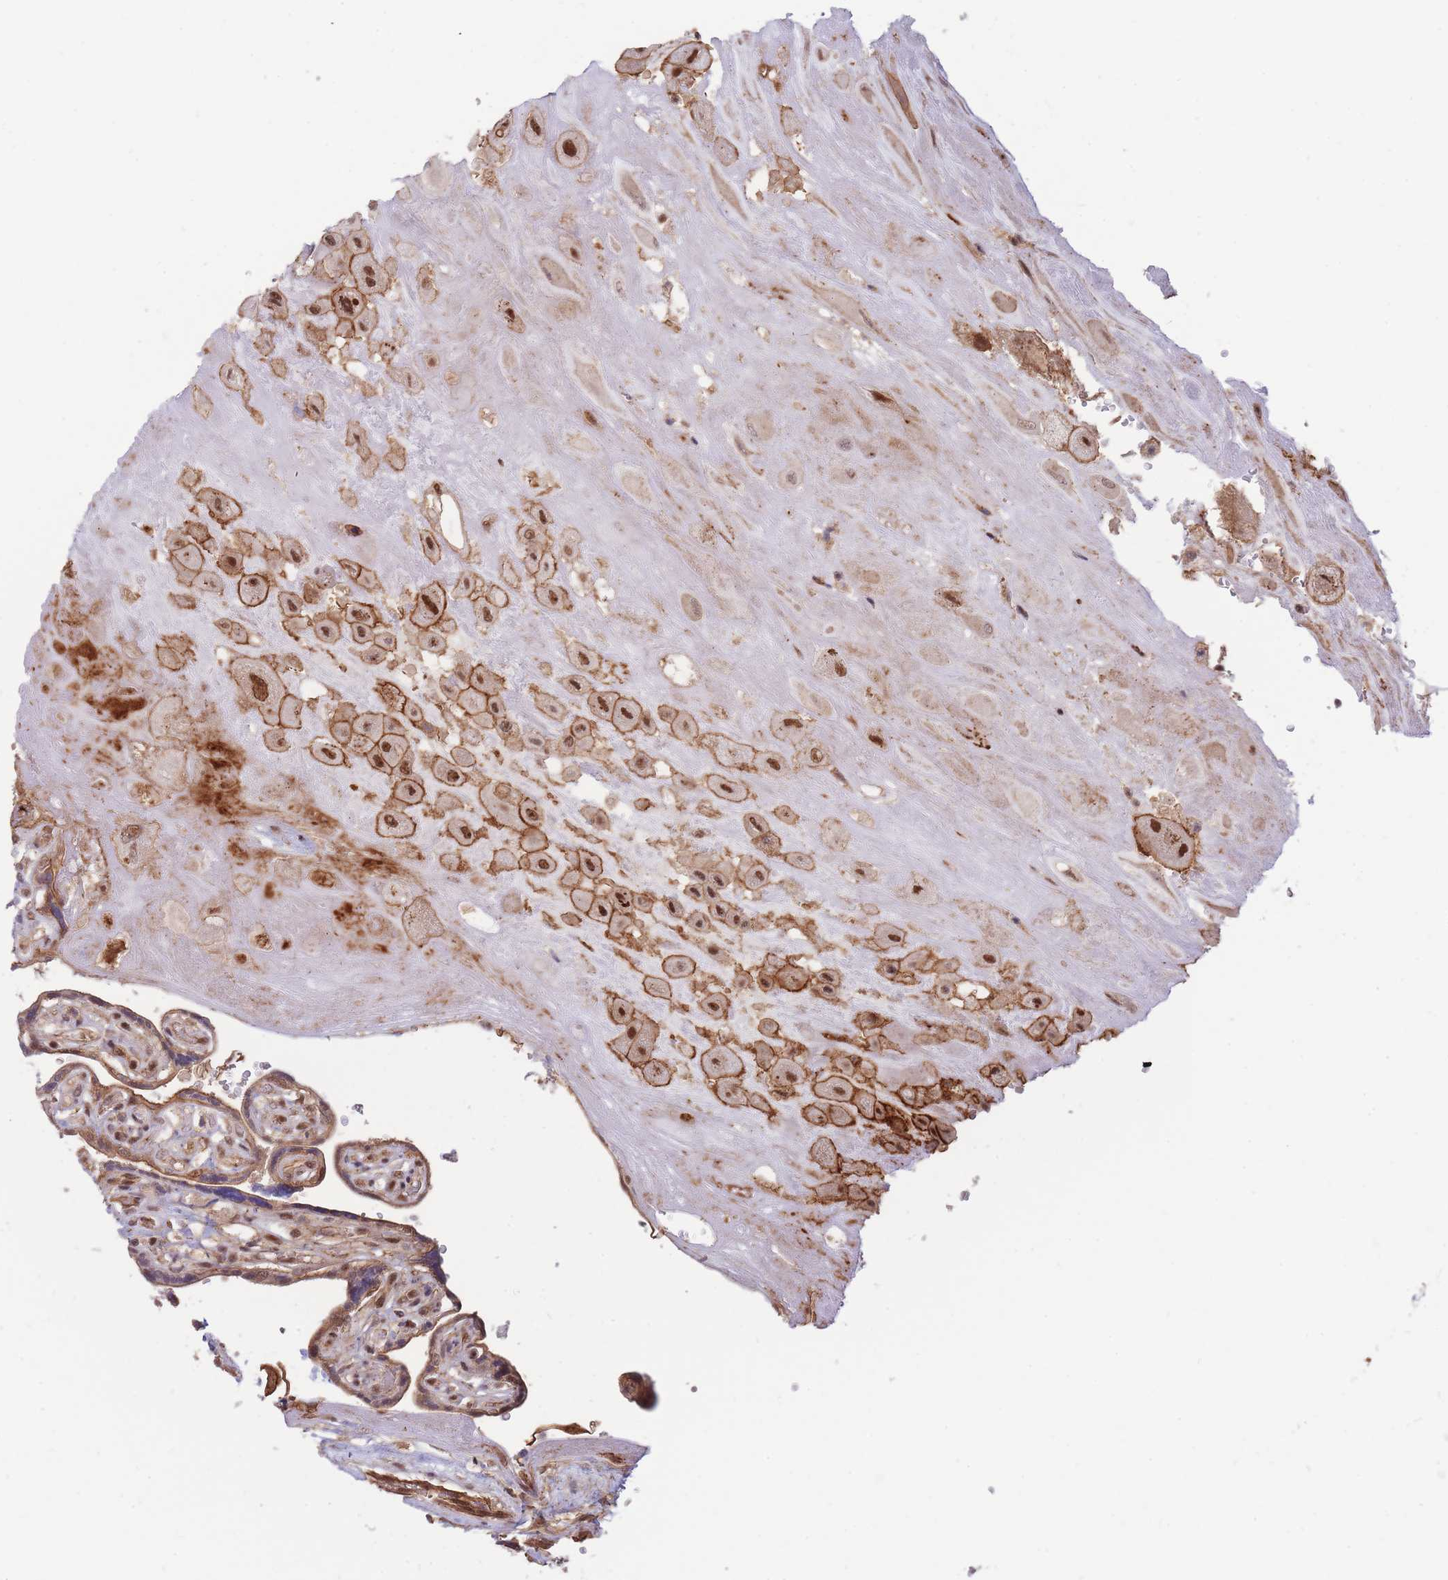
{"staining": {"intensity": "strong", "quantity": ">75%", "location": "cytoplasmic/membranous,nuclear"}, "tissue": "placenta", "cell_type": "Decidual cells", "image_type": "normal", "snomed": [{"axis": "morphology", "description": "Normal tissue, NOS"}, {"axis": "topography", "description": "Placenta"}], "caption": "Strong cytoplasmic/membranous,nuclear expression for a protein is present in approximately >75% of decidual cells of normal placenta using immunohistochemistry.", "gene": "BOD1L1", "patient": {"sex": "female", "age": 32}}